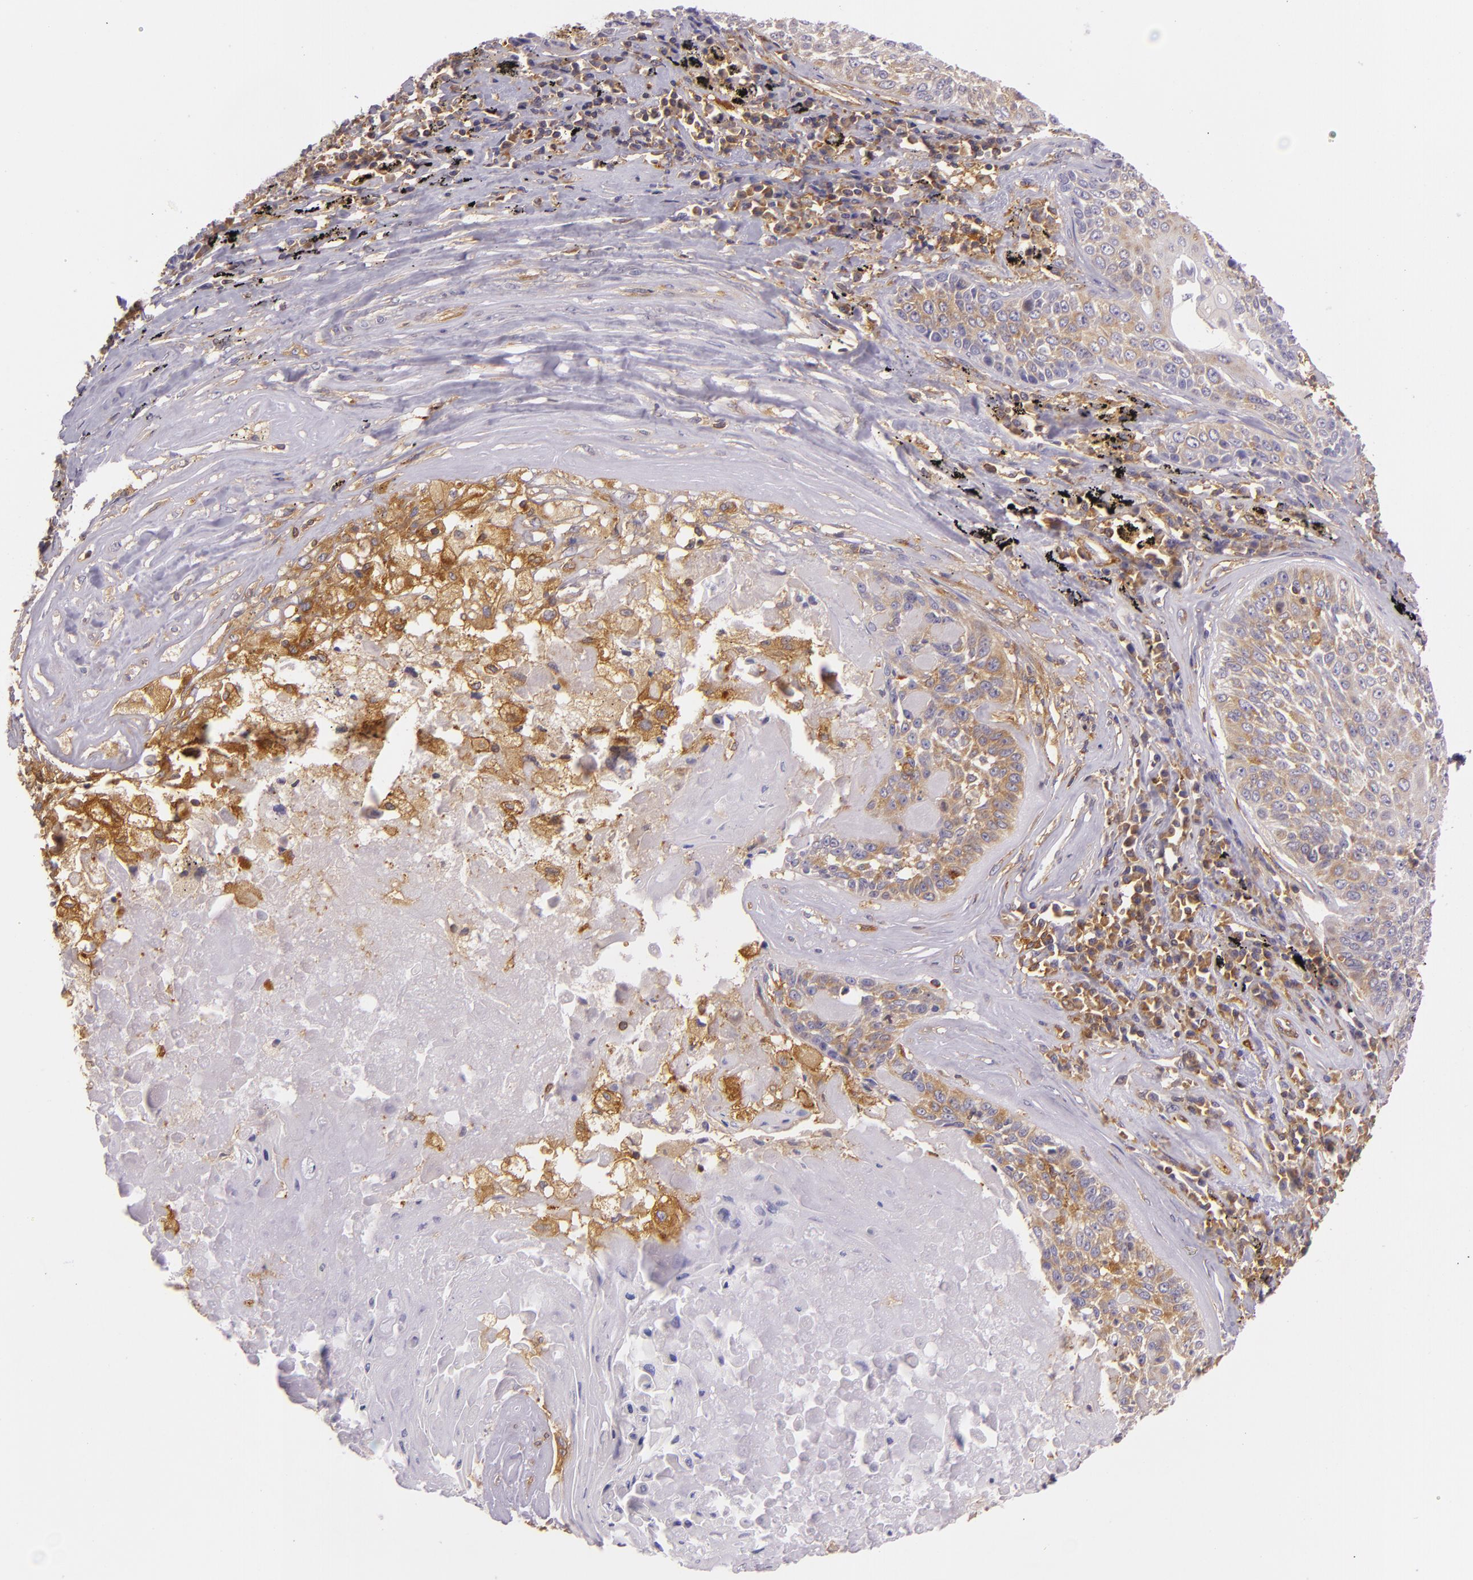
{"staining": {"intensity": "moderate", "quantity": "<25%", "location": "cytoplasmic/membranous"}, "tissue": "lung cancer", "cell_type": "Tumor cells", "image_type": "cancer", "snomed": [{"axis": "morphology", "description": "Adenocarcinoma, NOS"}, {"axis": "topography", "description": "Lung"}], "caption": "Adenocarcinoma (lung) tissue exhibits moderate cytoplasmic/membranous positivity in about <25% of tumor cells (DAB (3,3'-diaminobenzidine) IHC, brown staining for protein, blue staining for nuclei).", "gene": "TLN1", "patient": {"sex": "male", "age": 60}}